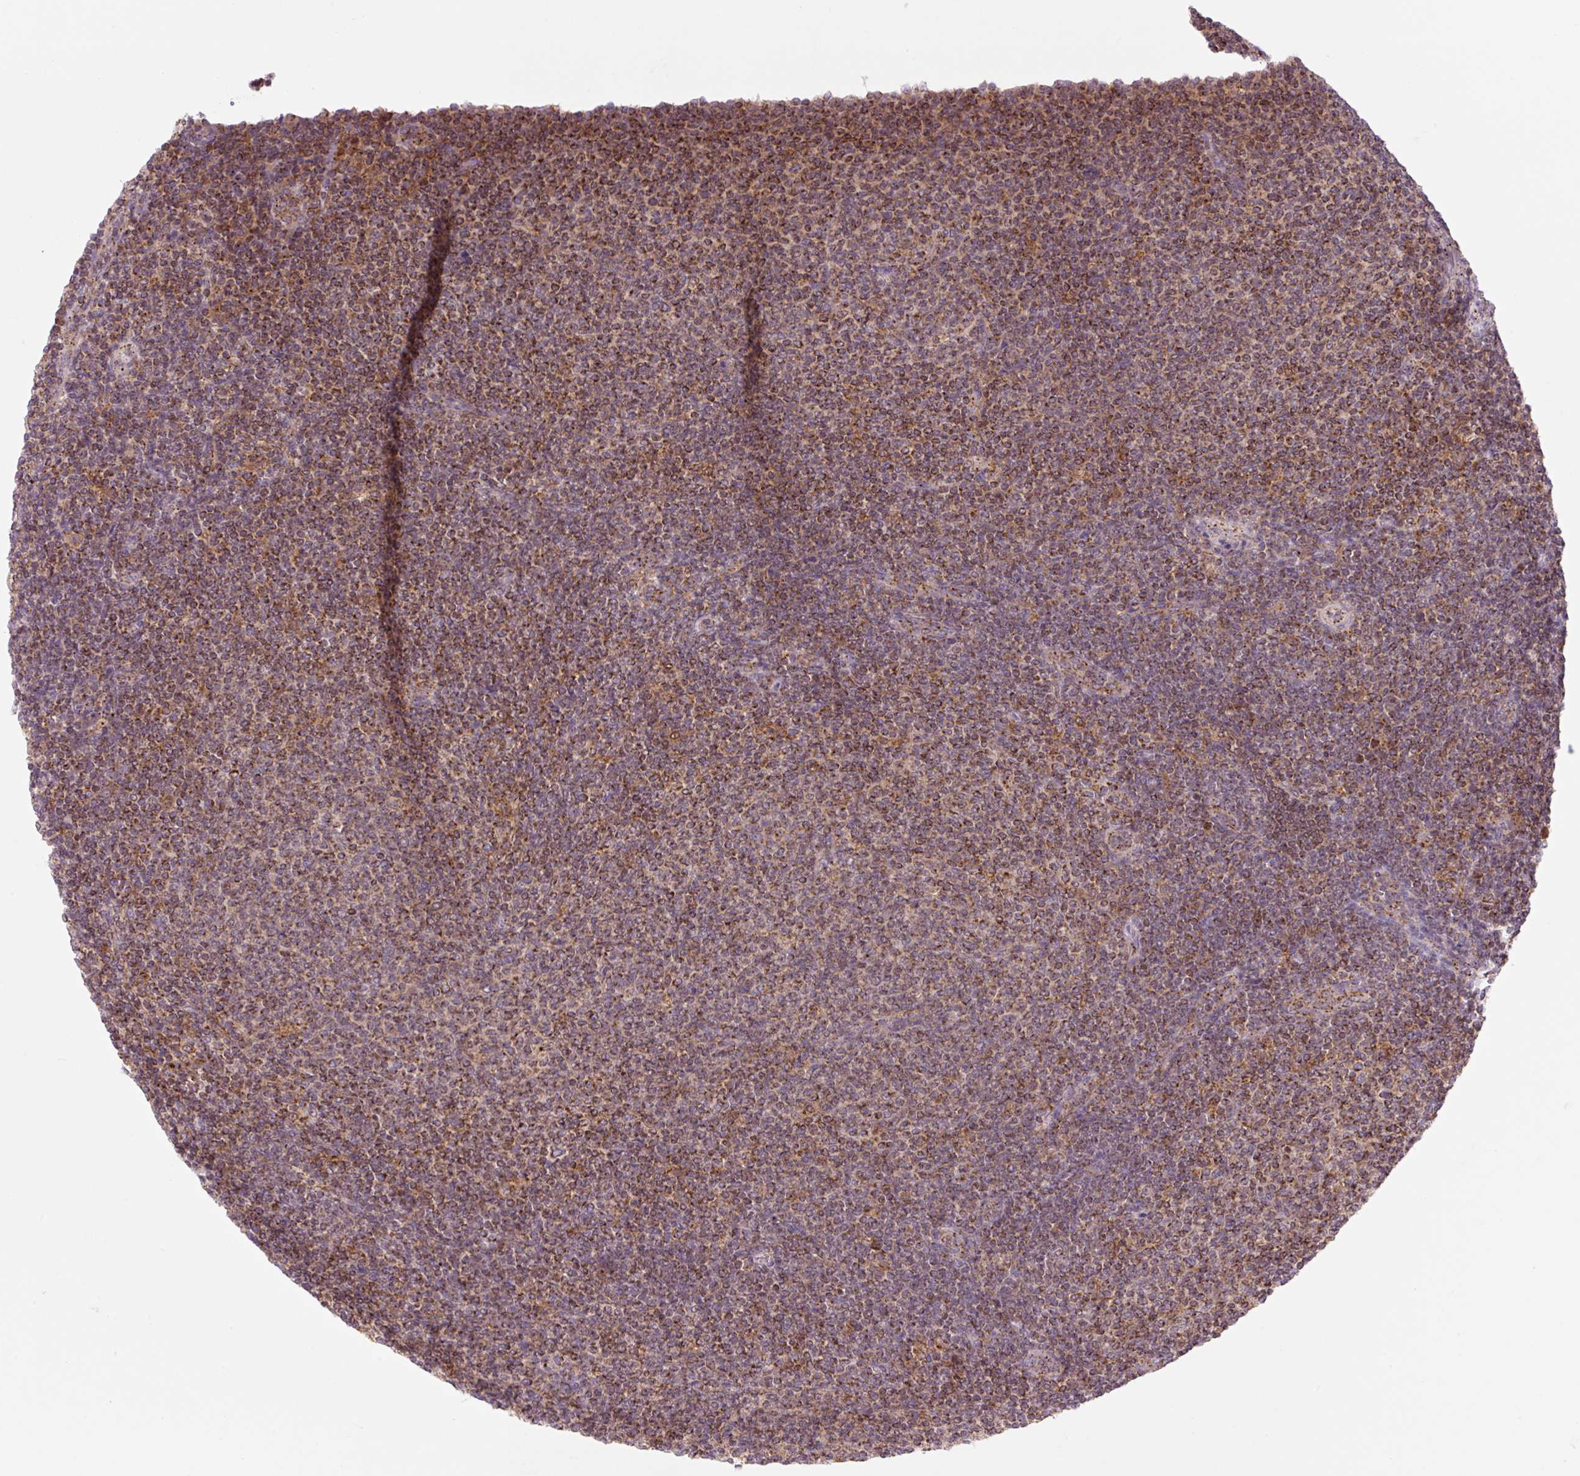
{"staining": {"intensity": "strong", "quantity": ">75%", "location": "cytoplasmic/membranous"}, "tissue": "lymphoma", "cell_type": "Tumor cells", "image_type": "cancer", "snomed": [{"axis": "morphology", "description": "Malignant lymphoma, non-Hodgkin's type, Low grade"}, {"axis": "topography", "description": "Lymph node"}], "caption": "A high amount of strong cytoplasmic/membranous expression is appreciated in about >75% of tumor cells in malignant lymphoma, non-Hodgkin's type (low-grade) tissue. (brown staining indicates protein expression, while blue staining denotes nuclei).", "gene": "VPS4A", "patient": {"sex": "male", "age": 66}}